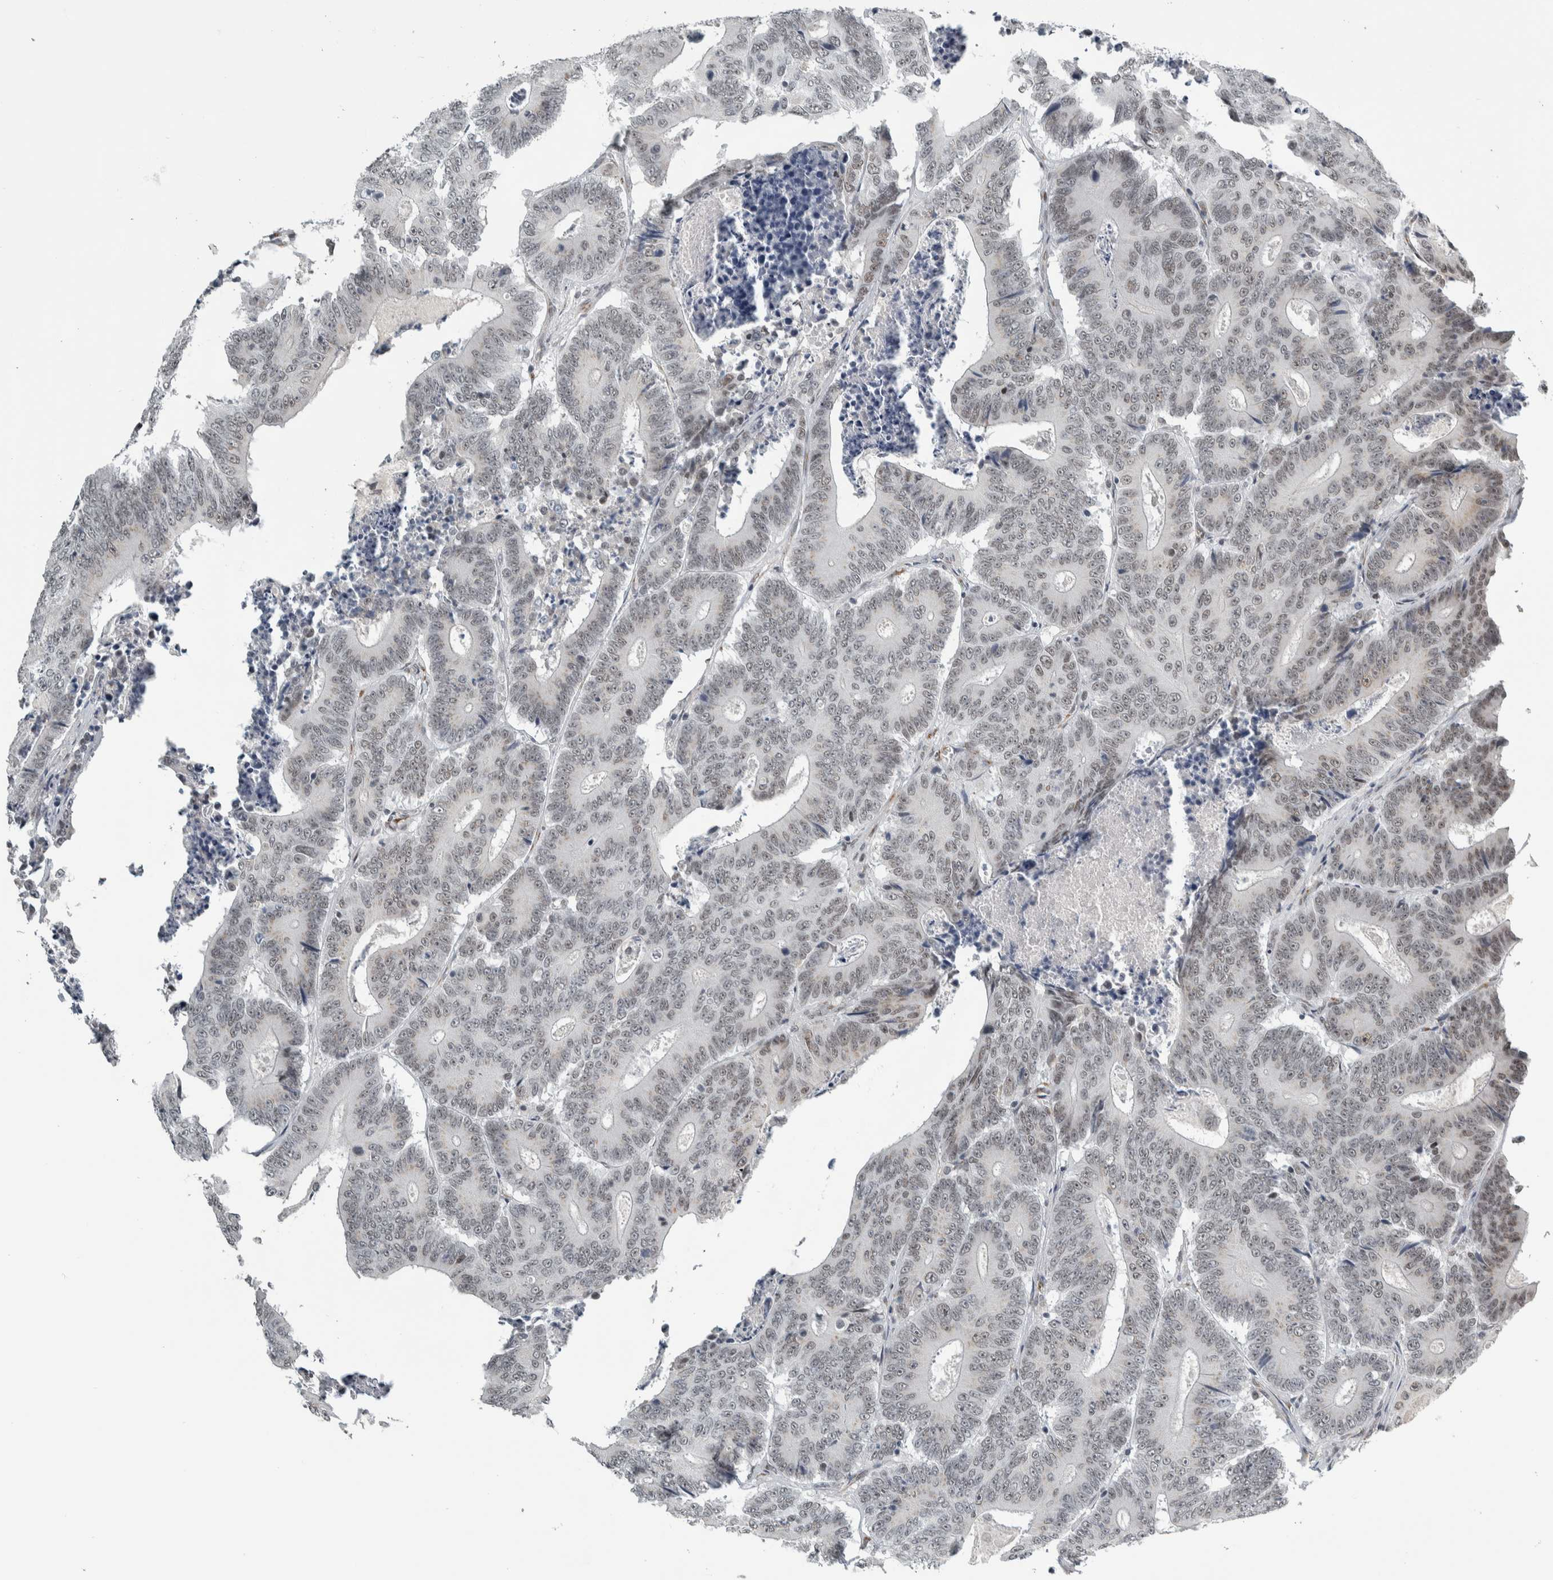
{"staining": {"intensity": "weak", "quantity": "<25%", "location": "nuclear"}, "tissue": "colorectal cancer", "cell_type": "Tumor cells", "image_type": "cancer", "snomed": [{"axis": "morphology", "description": "Adenocarcinoma, NOS"}, {"axis": "topography", "description": "Colon"}], "caption": "Colorectal cancer (adenocarcinoma) was stained to show a protein in brown. There is no significant staining in tumor cells.", "gene": "ZMYND8", "patient": {"sex": "male", "age": 83}}